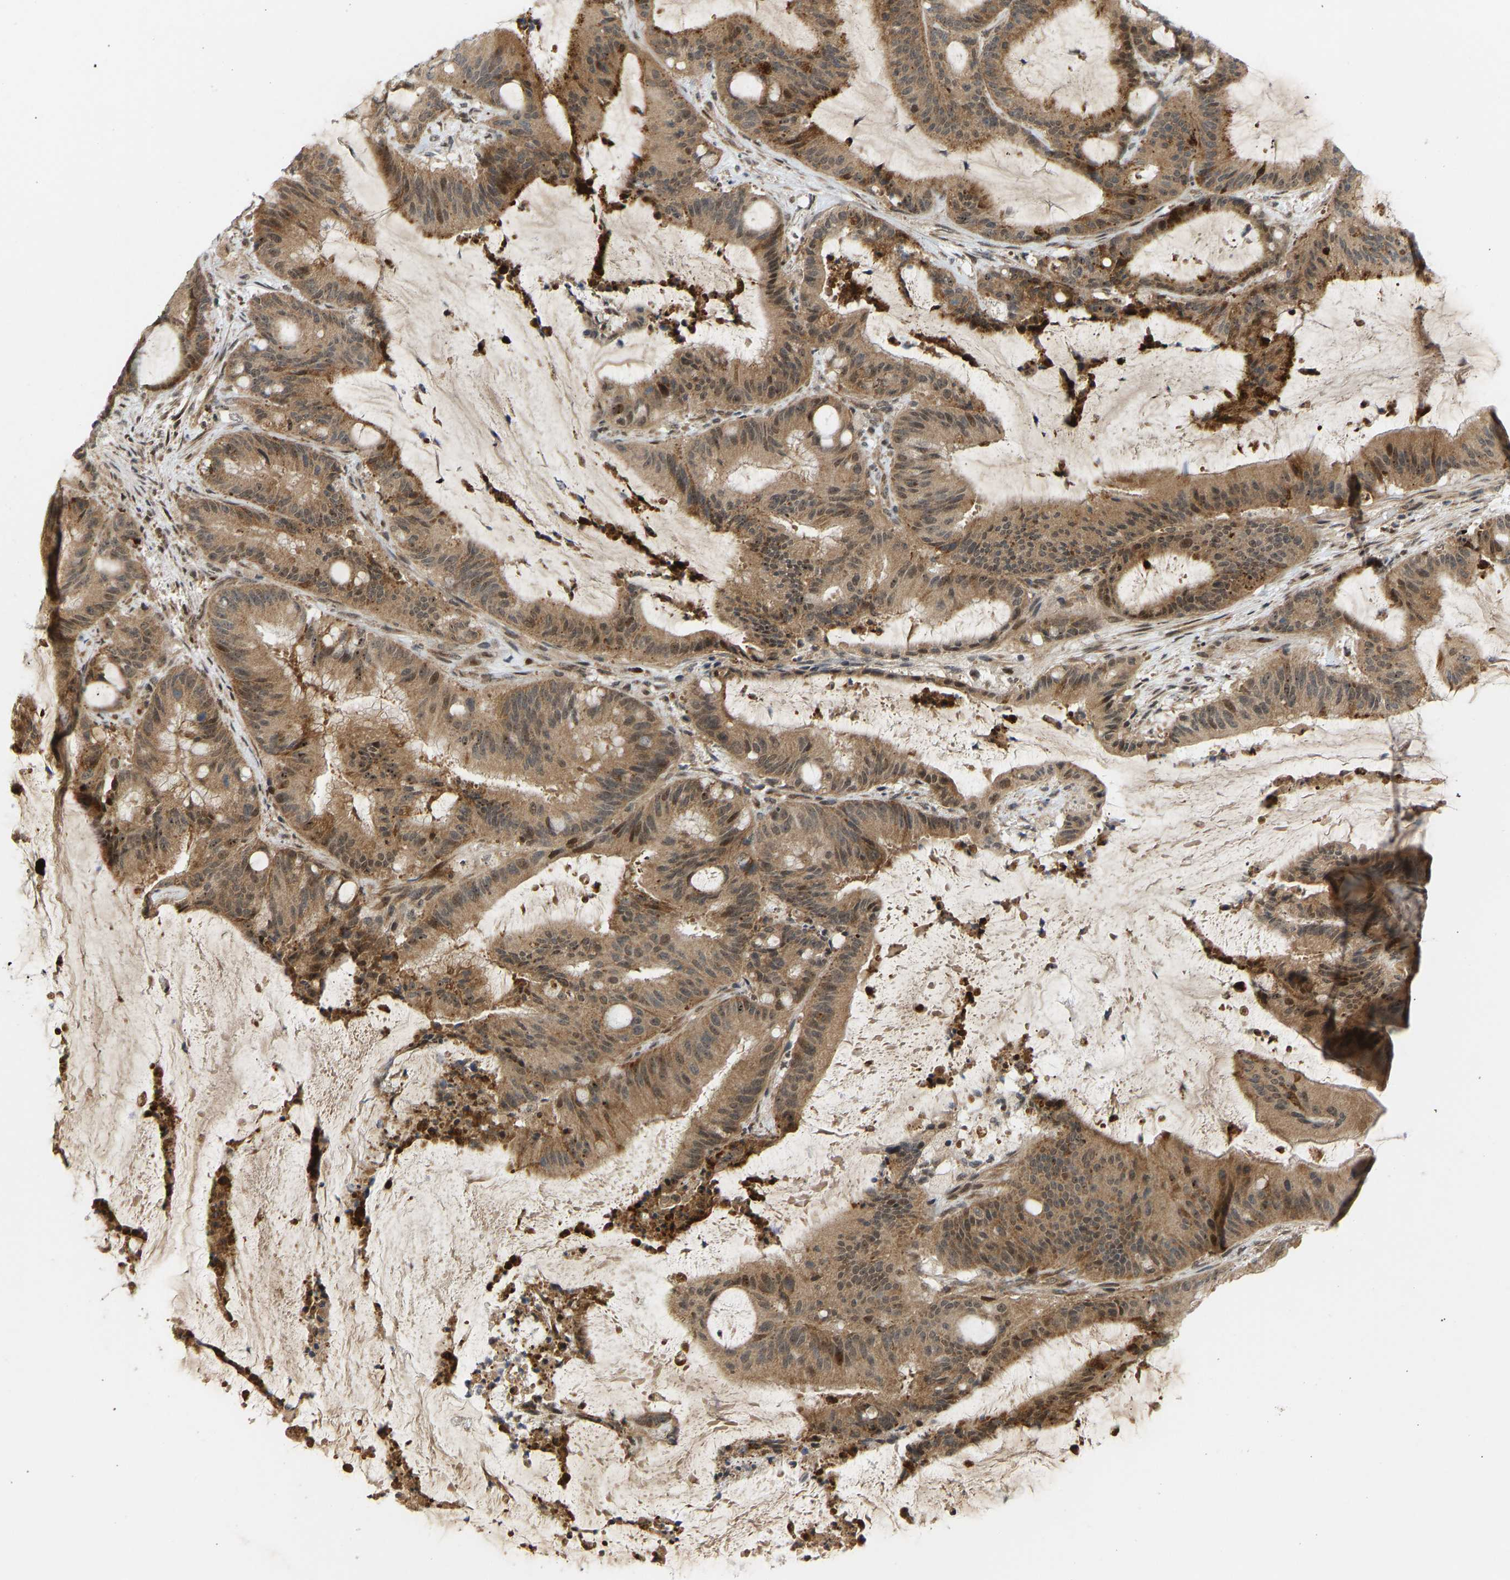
{"staining": {"intensity": "moderate", "quantity": ">75%", "location": "cytoplasmic/membranous,nuclear"}, "tissue": "liver cancer", "cell_type": "Tumor cells", "image_type": "cancer", "snomed": [{"axis": "morphology", "description": "Normal tissue, NOS"}, {"axis": "morphology", "description": "Cholangiocarcinoma"}, {"axis": "topography", "description": "Liver"}, {"axis": "topography", "description": "Peripheral nerve tissue"}], "caption": "Immunohistochemistry (IHC) photomicrograph of human liver cholangiocarcinoma stained for a protein (brown), which reveals medium levels of moderate cytoplasmic/membranous and nuclear expression in about >75% of tumor cells.", "gene": "BAG1", "patient": {"sex": "female", "age": 73}}